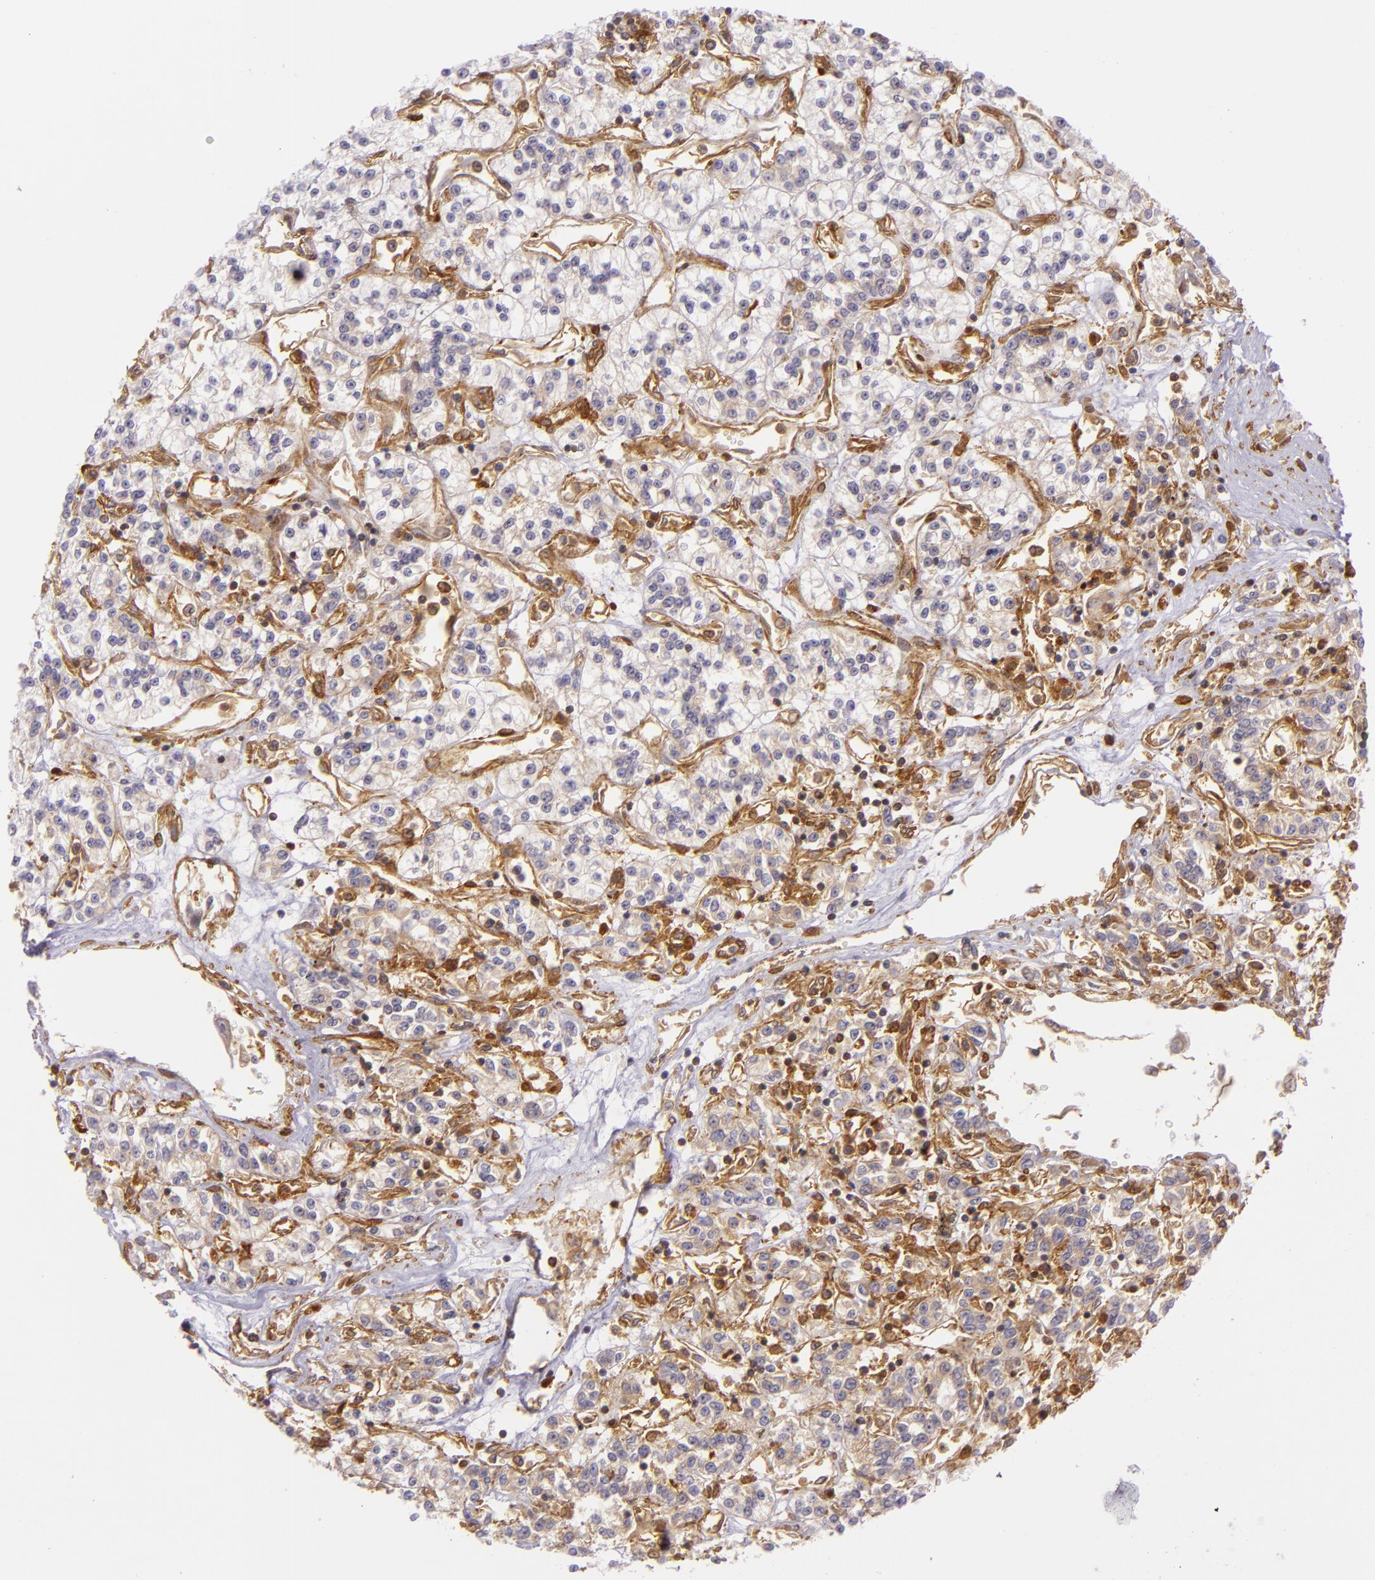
{"staining": {"intensity": "weak", "quantity": "25%-75%", "location": "cytoplasmic/membranous"}, "tissue": "renal cancer", "cell_type": "Tumor cells", "image_type": "cancer", "snomed": [{"axis": "morphology", "description": "Adenocarcinoma, NOS"}, {"axis": "topography", "description": "Kidney"}], "caption": "Immunohistochemical staining of renal cancer exhibits weak cytoplasmic/membranous protein expression in about 25%-75% of tumor cells. The staining was performed using DAB (3,3'-diaminobenzidine), with brown indicating positive protein expression. Nuclei are stained blue with hematoxylin.", "gene": "TLN1", "patient": {"sex": "female", "age": 76}}